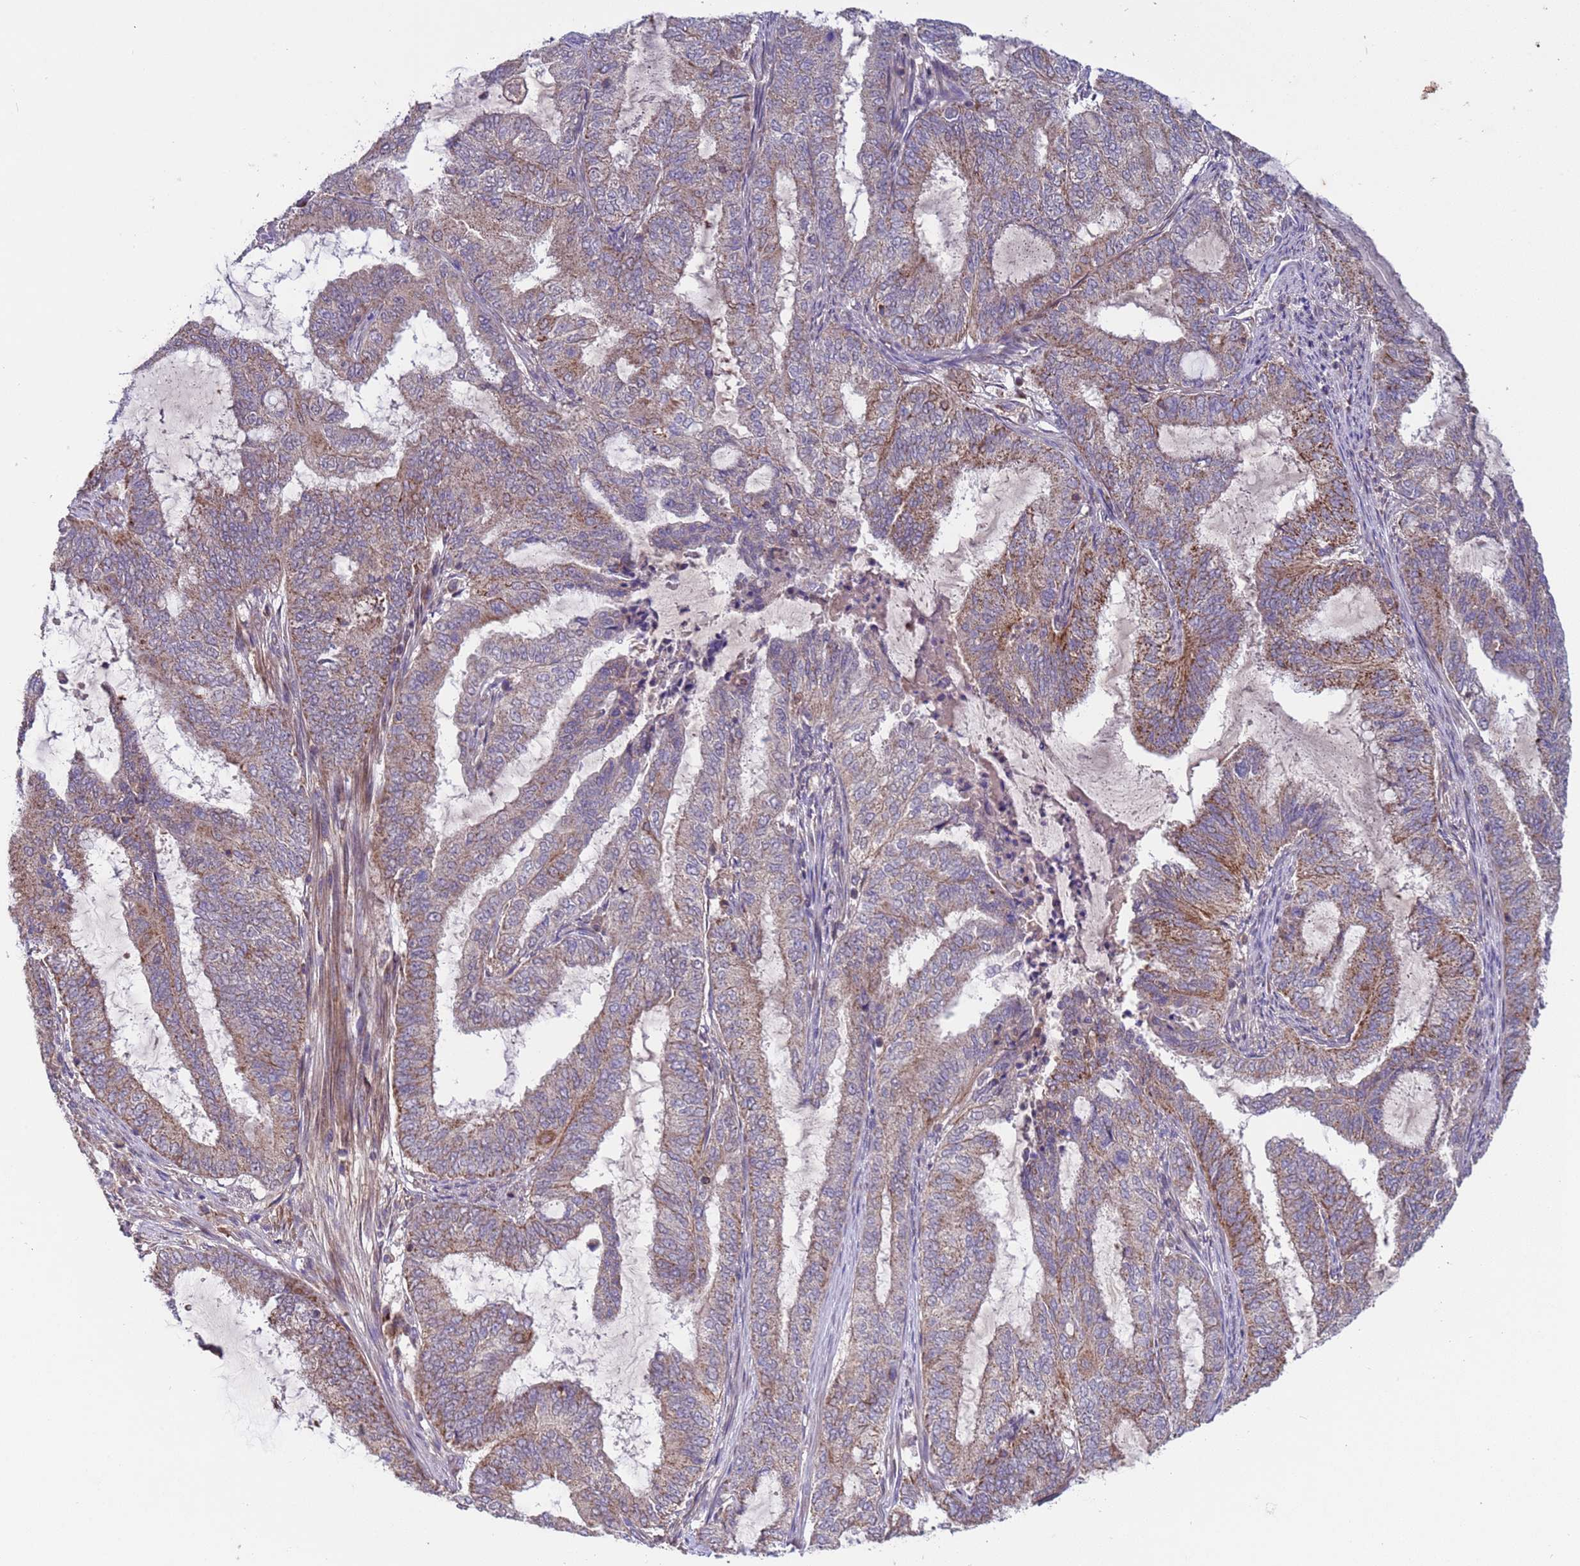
{"staining": {"intensity": "weak", "quantity": "25%-75%", "location": "cytoplasmic/membranous"}, "tissue": "endometrial cancer", "cell_type": "Tumor cells", "image_type": "cancer", "snomed": [{"axis": "morphology", "description": "Adenocarcinoma, NOS"}, {"axis": "topography", "description": "Endometrium"}], "caption": "Immunohistochemical staining of endometrial cancer (adenocarcinoma) displays weak cytoplasmic/membranous protein positivity in approximately 25%-75% of tumor cells. (DAB IHC, brown staining for protein, blue staining for nuclei).", "gene": "ACAD8", "patient": {"sex": "female", "age": 51}}